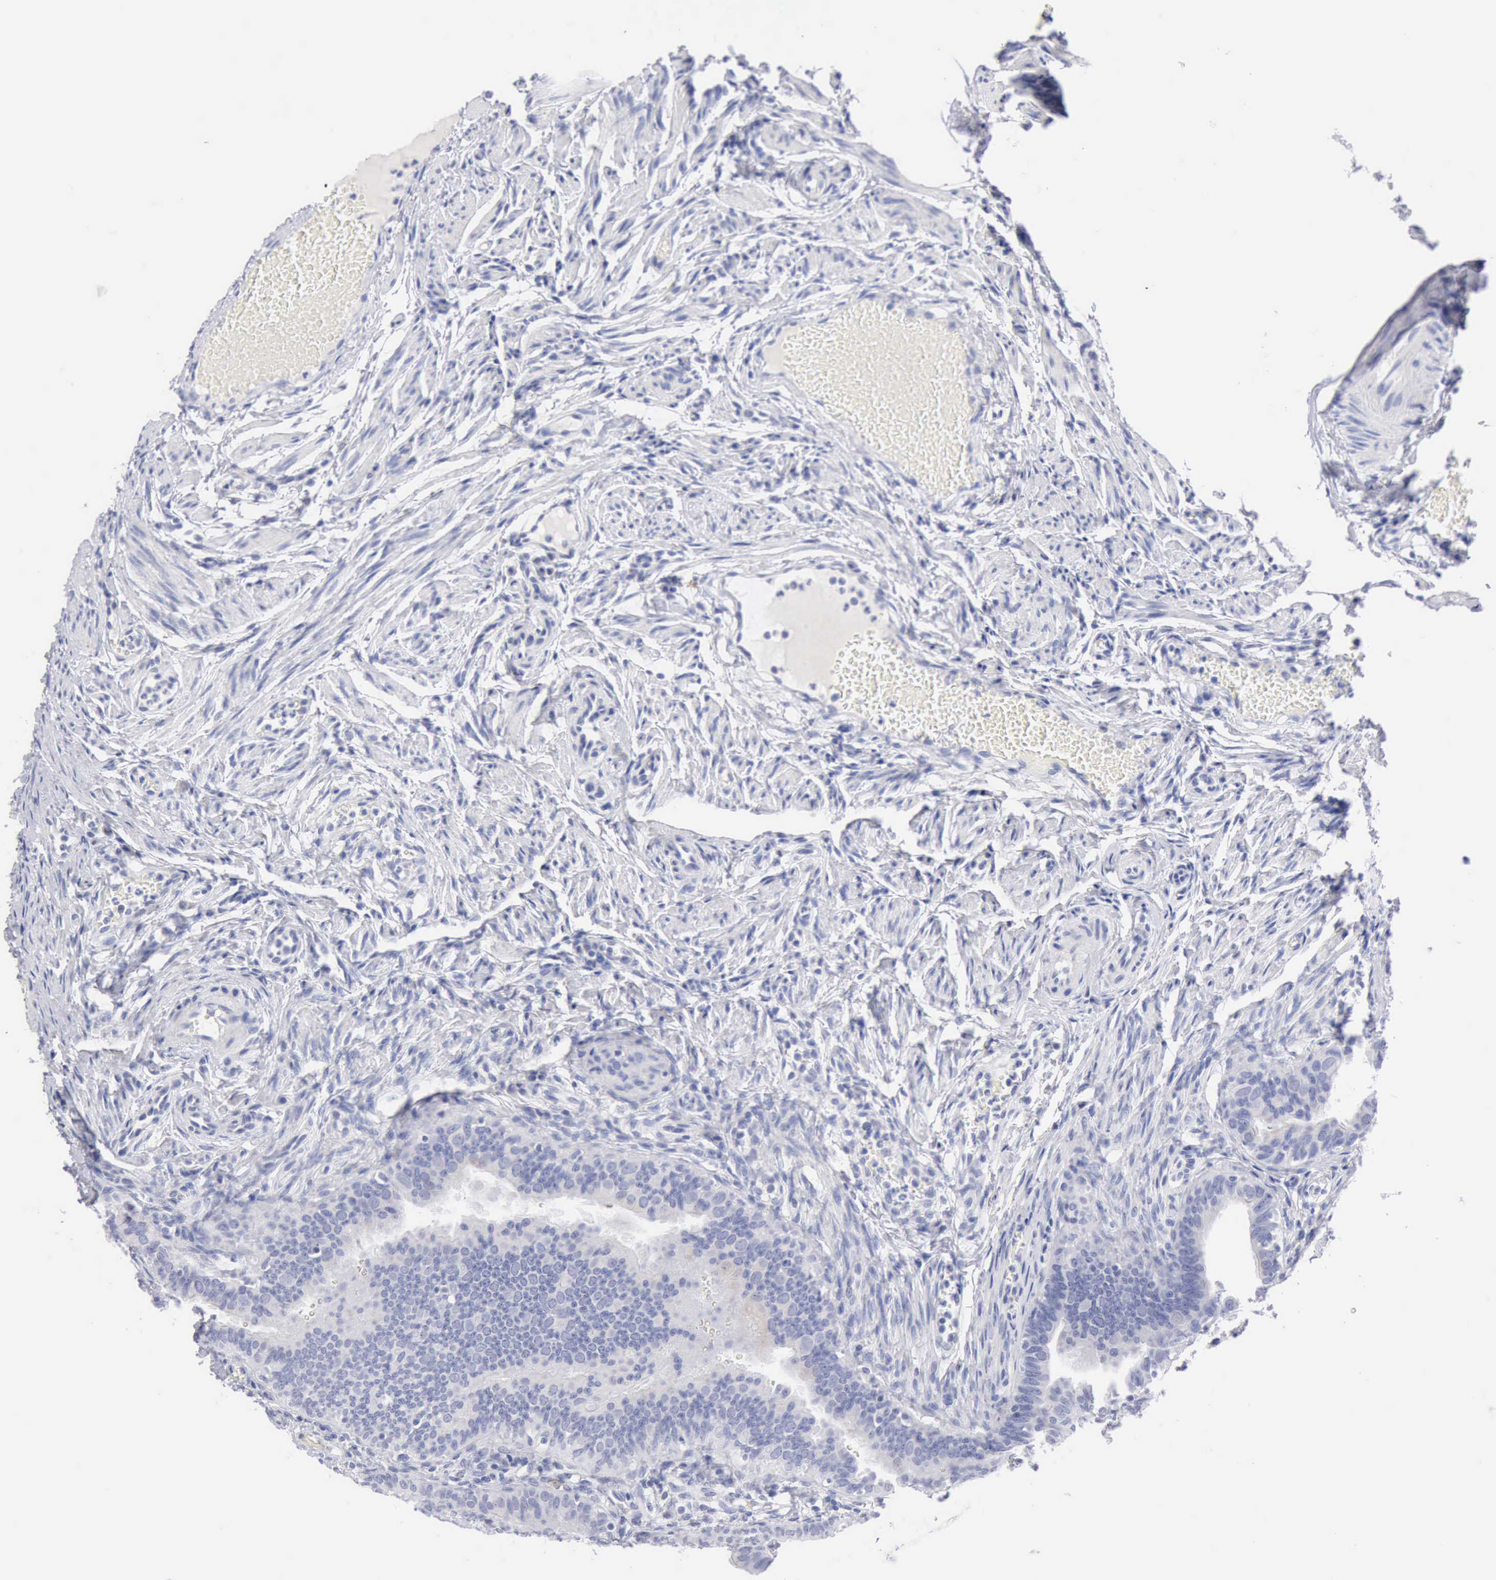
{"staining": {"intensity": "negative", "quantity": "none", "location": "none"}, "tissue": "fallopian tube", "cell_type": "Glandular cells", "image_type": "normal", "snomed": [{"axis": "morphology", "description": "Normal tissue, NOS"}, {"axis": "topography", "description": "Fallopian tube"}, {"axis": "topography", "description": "Ovary"}], "caption": "Glandular cells are negative for brown protein staining in benign fallopian tube. (Stains: DAB immunohistochemistry with hematoxylin counter stain, Microscopy: brightfield microscopy at high magnification).", "gene": "ANGEL1", "patient": {"sex": "female", "age": 51}}